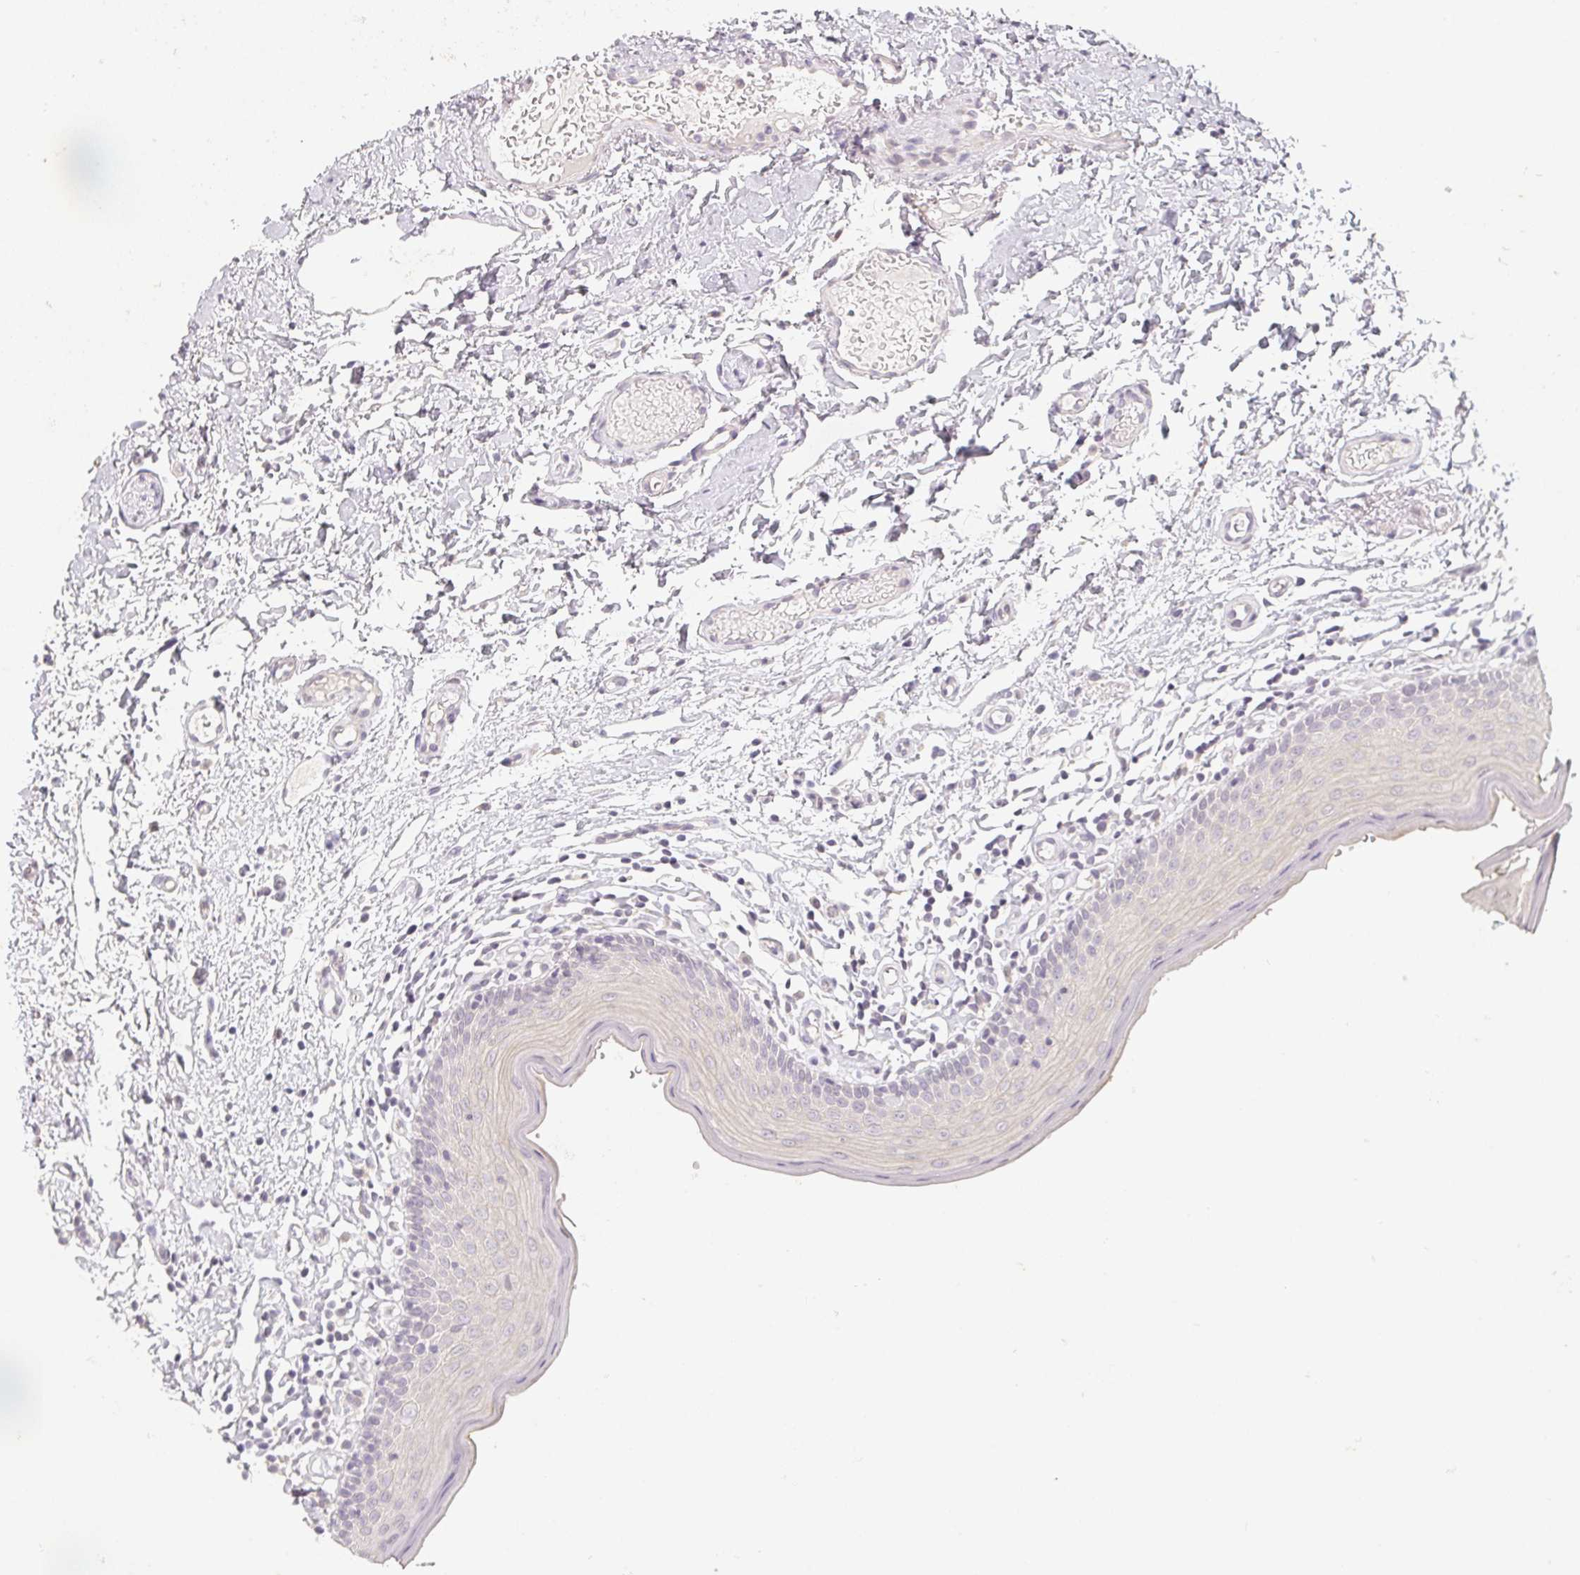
{"staining": {"intensity": "negative", "quantity": "none", "location": "none"}, "tissue": "oral mucosa", "cell_type": "Squamous epithelial cells", "image_type": "normal", "snomed": [{"axis": "morphology", "description": "Normal tissue, NOS"}, {"axis": "topography", "description": "Oral tissue"}, {"axis": "topography", "description": "Tounge, NOS"}], "caption": "High magnification brightfield microscopy of normal oral mucosa stained with DAB (3,3'-diaminobenzidine) (brown) and counterstained with hematoxylin (blue): squamous epithelial cells show no significant staining.", "gene": "SOAT1", "patient": {"sex": "female", "age": 58}}